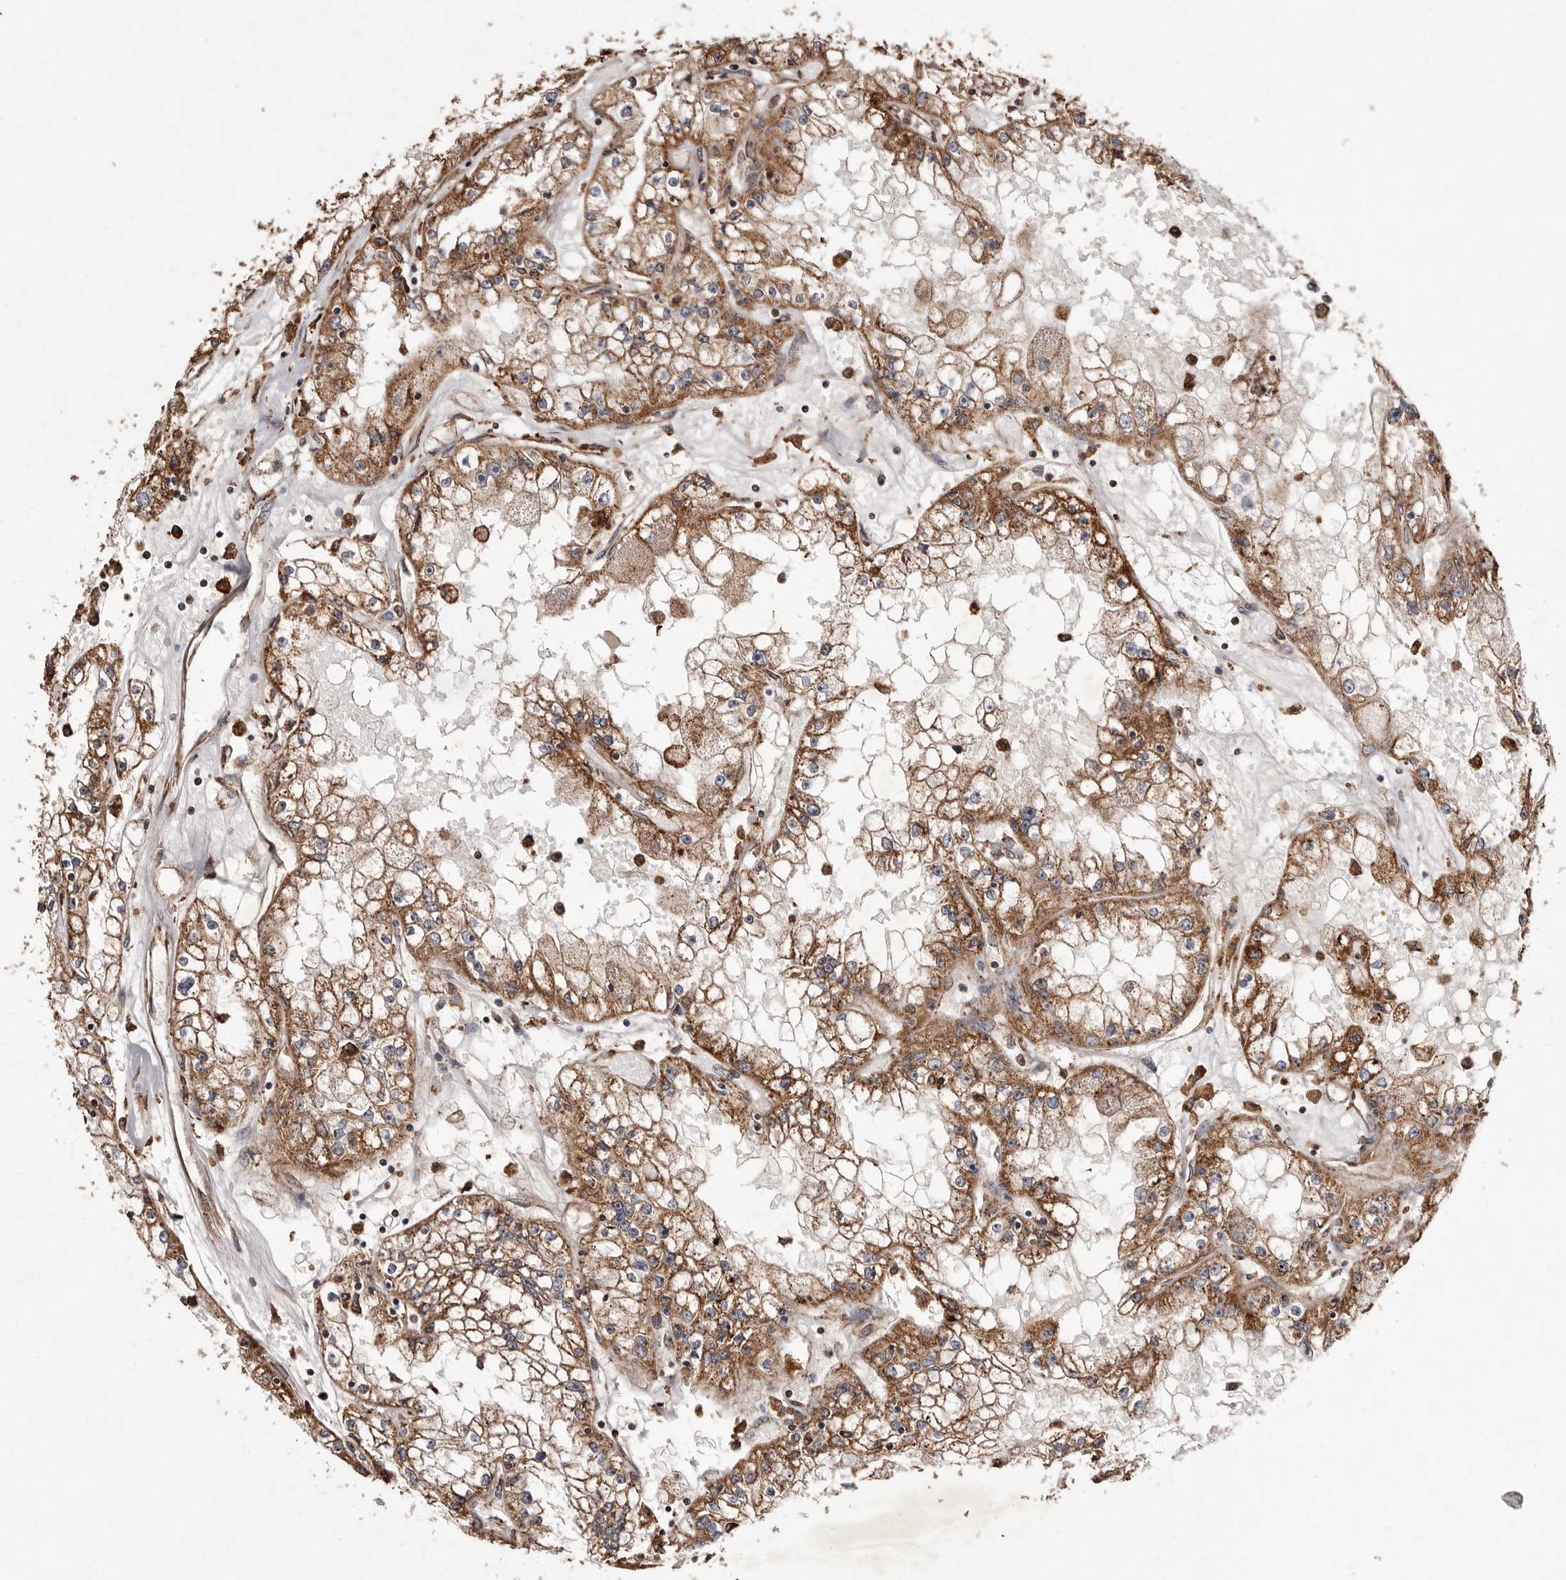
{"staining": {"intensity": "moderate", "quantity": ">75%", "location": "cytoplasmic/membranous"}, "tissue": "renal cancer", "cell_type": "Tumor cells", "image_type": "cancer", "snomed": [{"axis": "morphology", "description": "Adenocarcinoma, NOS"}, {"axis": "topography", "description": "Kidney"}], "caption": "The micrograph displays staining of renal cancer, revealing moderate cytoplasmic/membranous protein positivity (brown color) within tumor cells.", "gene": "STEAP2", "patient": {"sex": "male", "age": 56}}